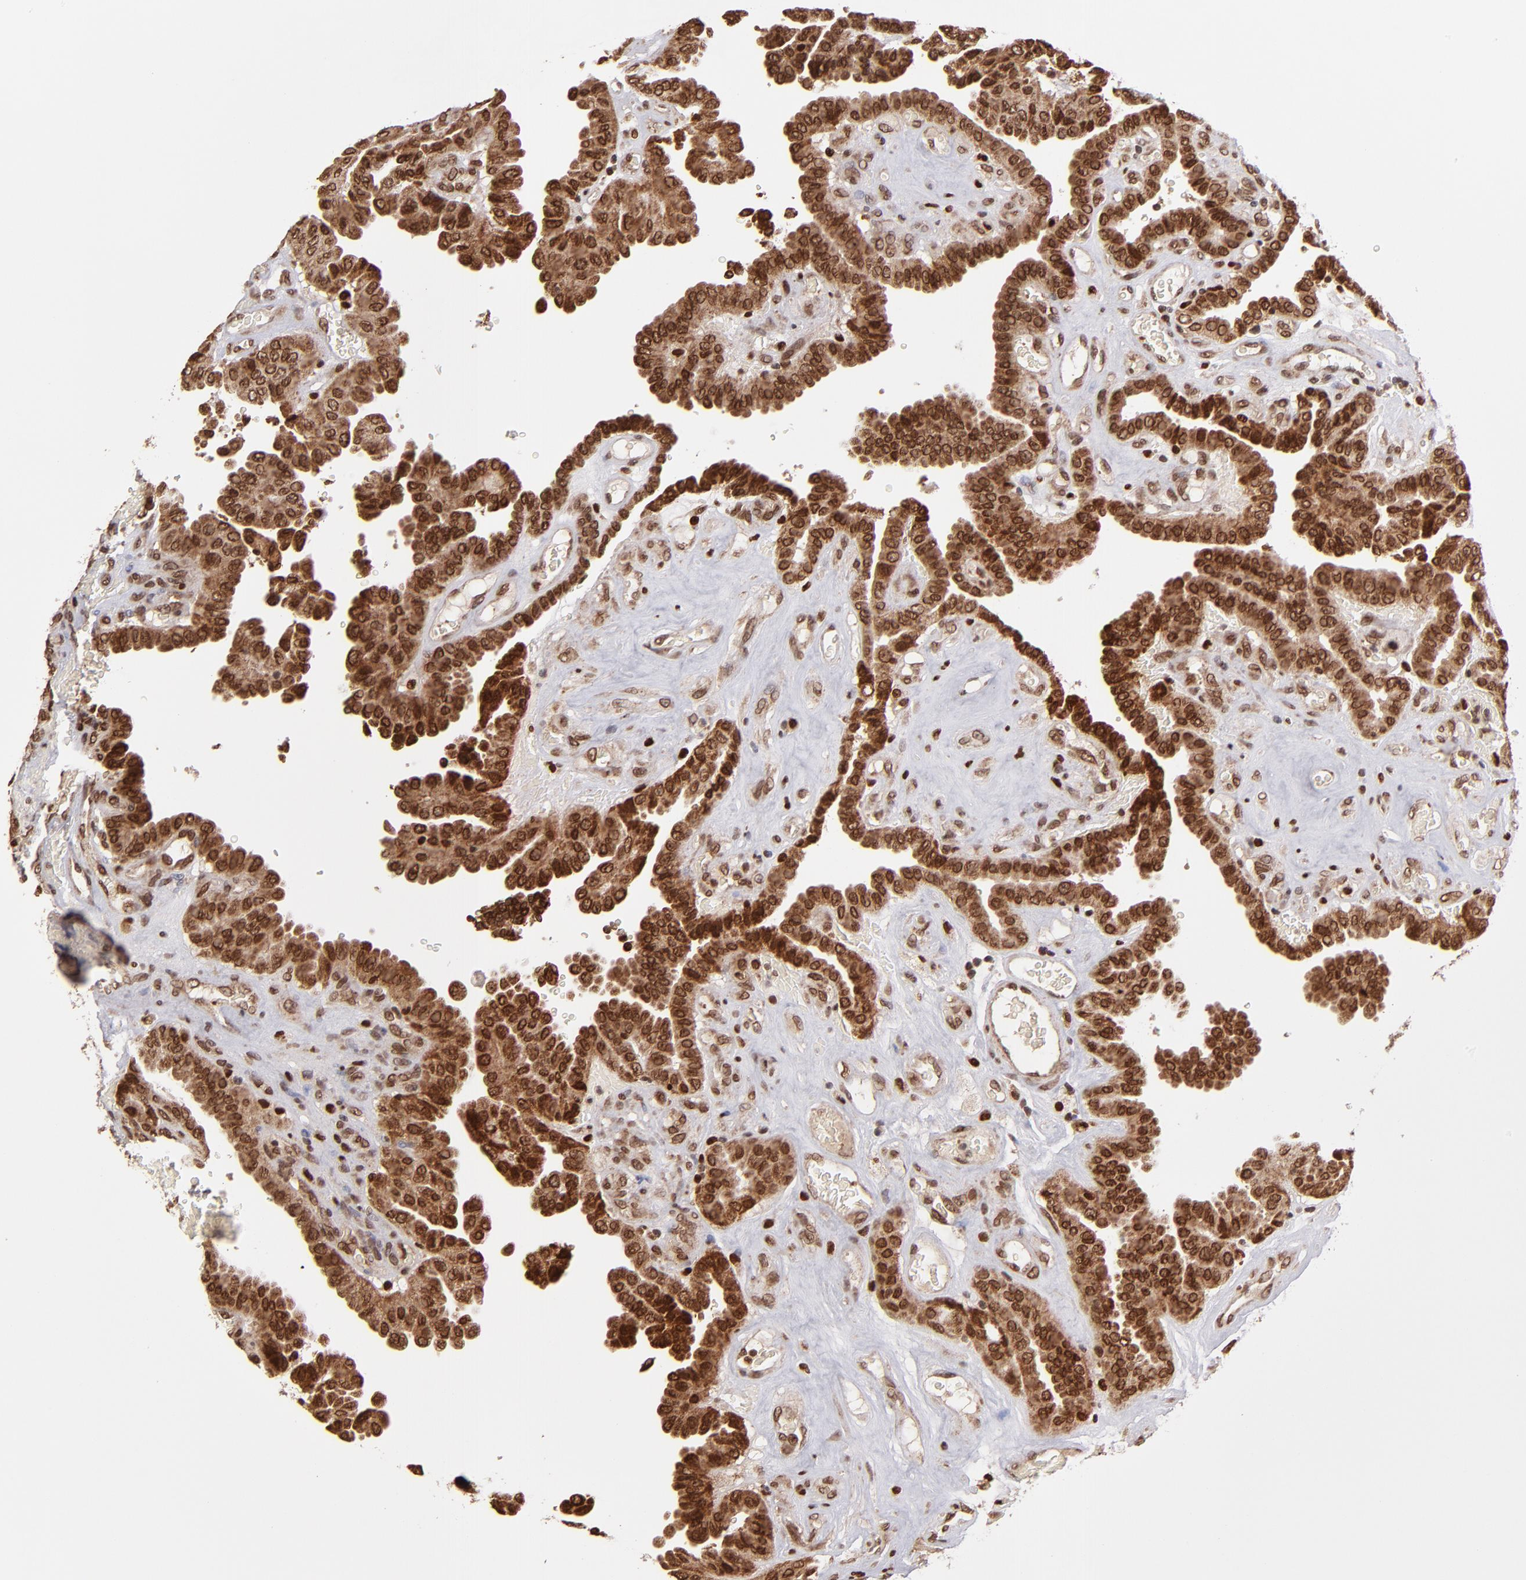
{"staining": {"intensity": "strong", "quantity": ">75%", "location": "cytoplasmic/membranous,nuclear"}, "tissue": "thyroid cancer", "cell_type": "Tumor cells", "image_type": "cancer", "snomed": [{"axis": "morphology", "description": "Papillary adenocarcinoma, NOS"}, {"axis": "topography", "description": "Thyroid gland"}], "caption": "The histopathology image reveals staining of thyroid cancer (papillary adenocarcinoma), revealing strong cytoplasmic/membranous and nuclear protein positivity (brown color) within tumor cells.", "gene": "TOP1MT", "patient": {"sex": "male", "age": 87}}